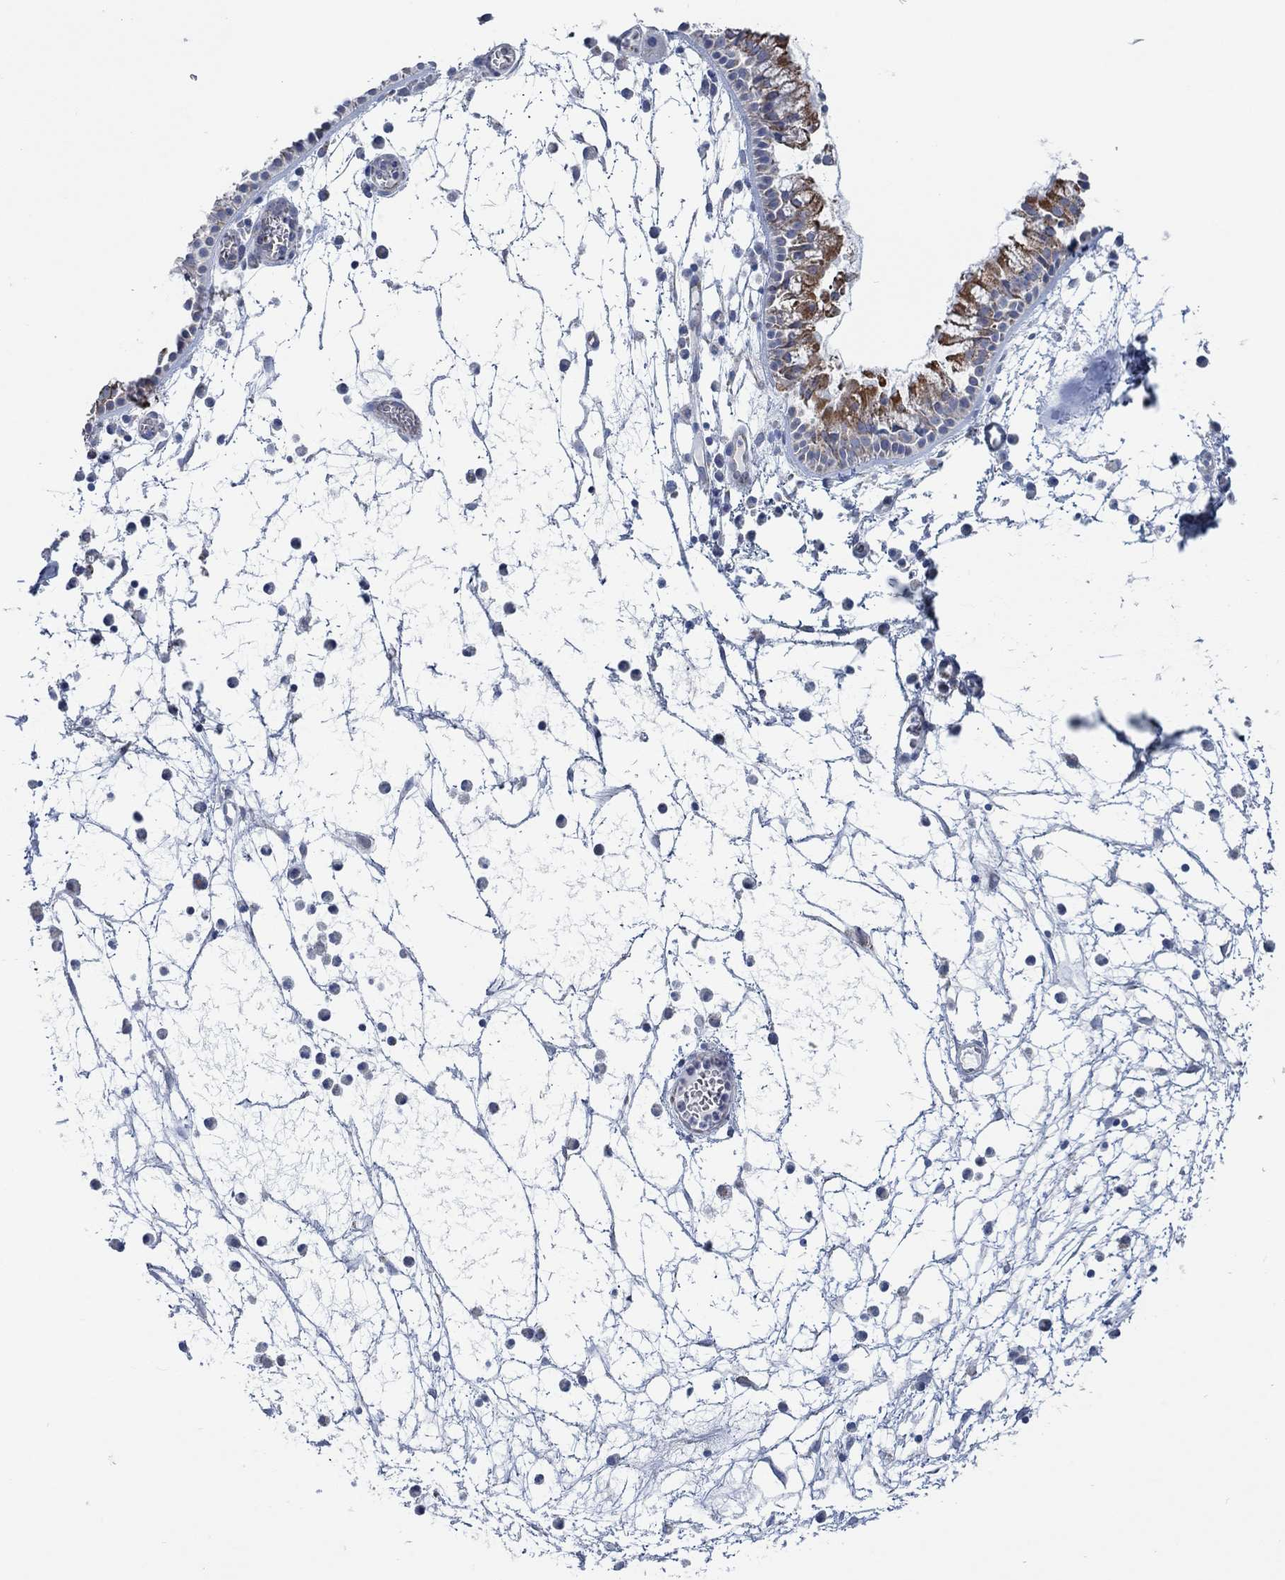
{"staining": {"intensity": "strong", "quantity": "<25%", "location": "cytoplasmic/membranous"}, "tissue": "nasopharynx", "cell_type": "Respiratory epithelial cells", "image_type": "normal", "snomed": [{"axis": "morphology", "description": "Normal tissue, NOS"}, {"axis": "topography", "description": "Nasopharynx"}], "caption": "The histopathology image reveals immunohistochemical staining of normal nasopharynx. There is strong cytoplasmic/membranous positivity is seen in about <25% of respiratory epithelial cells. (DAB IHC with brightfield microscopy, high magnification).", "gene": "GLOD5", "patient": {"sex": "female", "age": 73}}